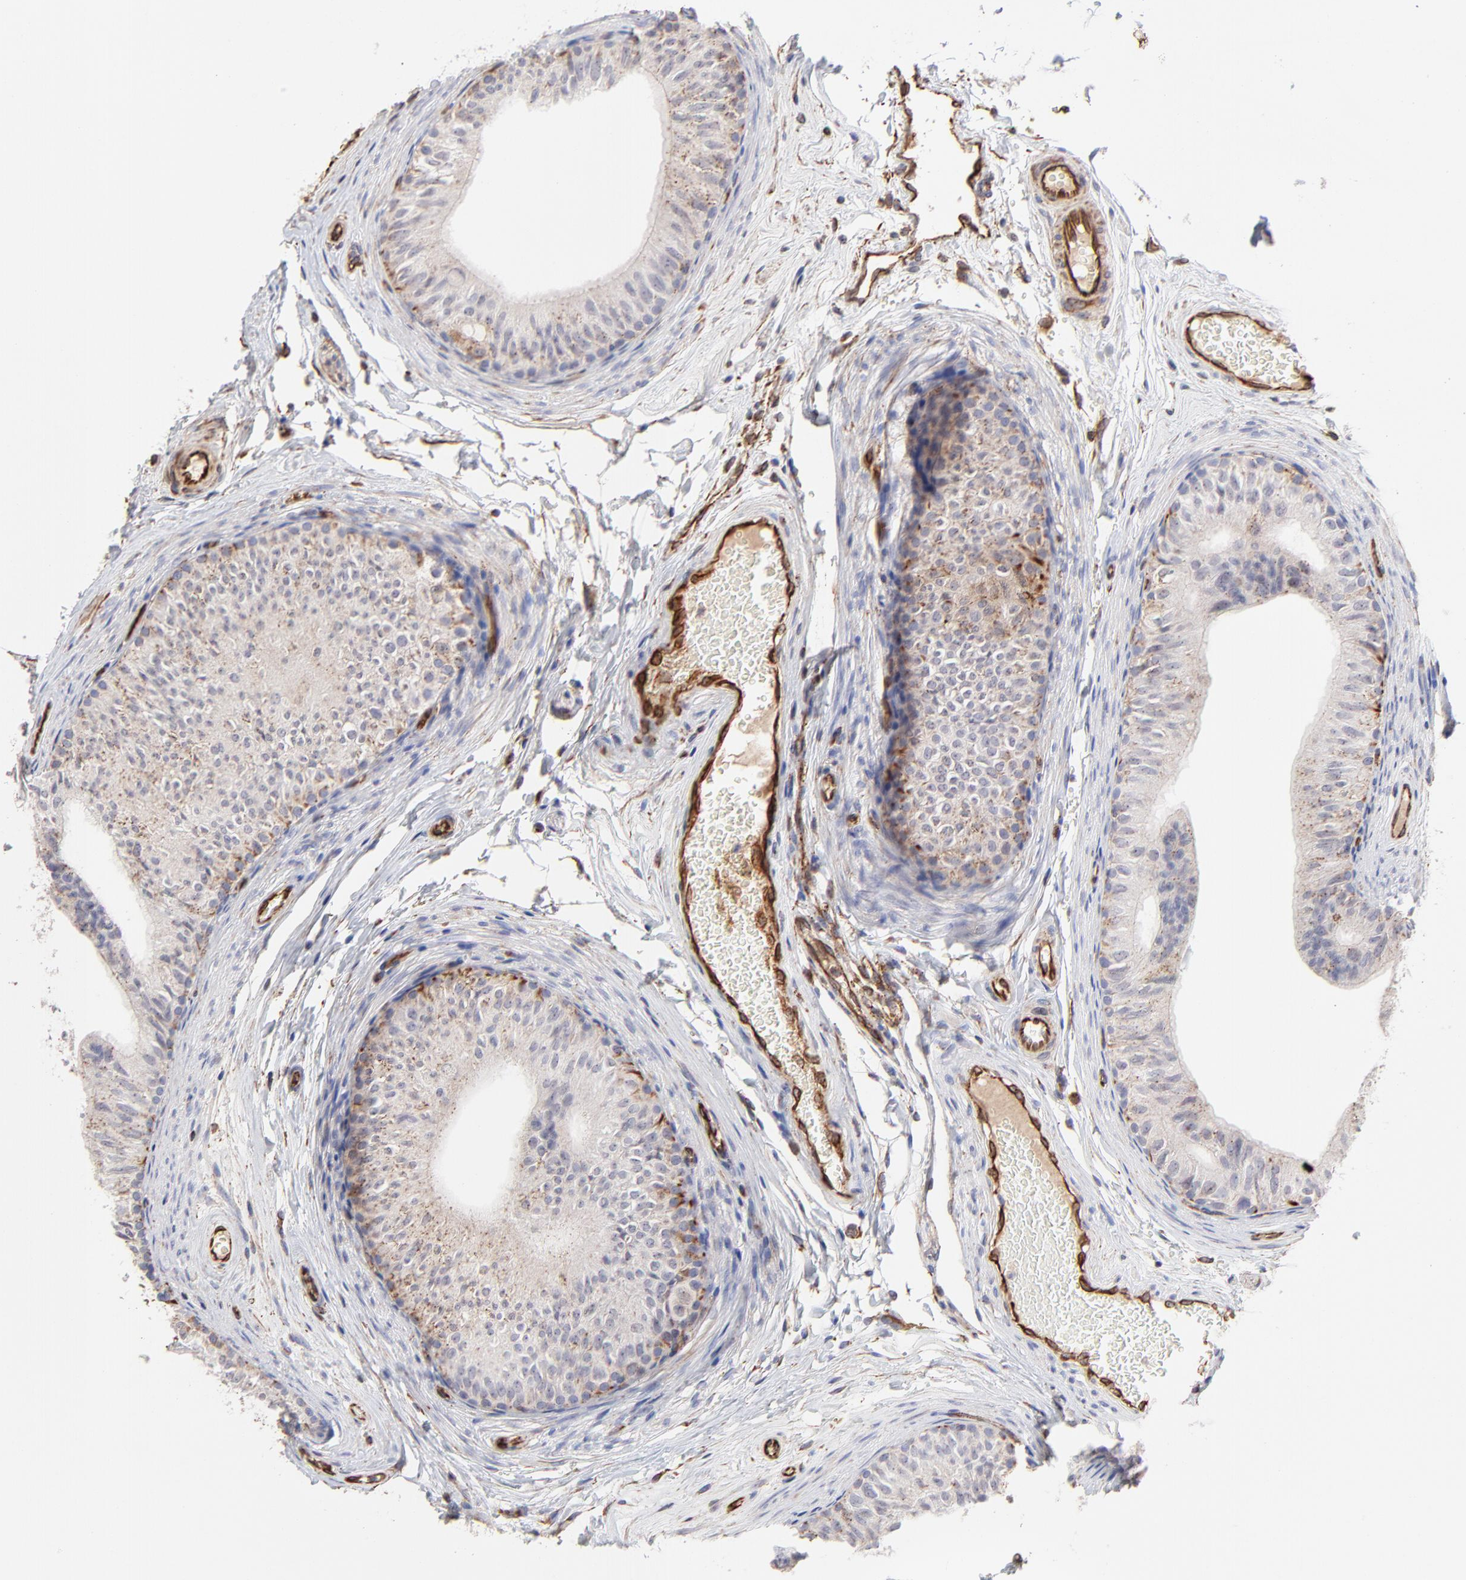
{"staining": {"intensity": "negative", "quantity": "none", "location": "none"}, "tissue": "epididymis", "cell_type": "Glandular cells", "image_type": "normal", "snomed": [{"axis": "morphology", "description": "Normal tissue, NOS"}, {"axis": "topography", "description": "Testis"}, {"axis": "topography", "description": "Epididymis"}], "caption": "This is a photomicrograph of immunohistochemistry staining of normal epididymis, which shows no expression in glandular cells.", "gene": "COX8C", "patient": {"sex": "male", "age": 36}}